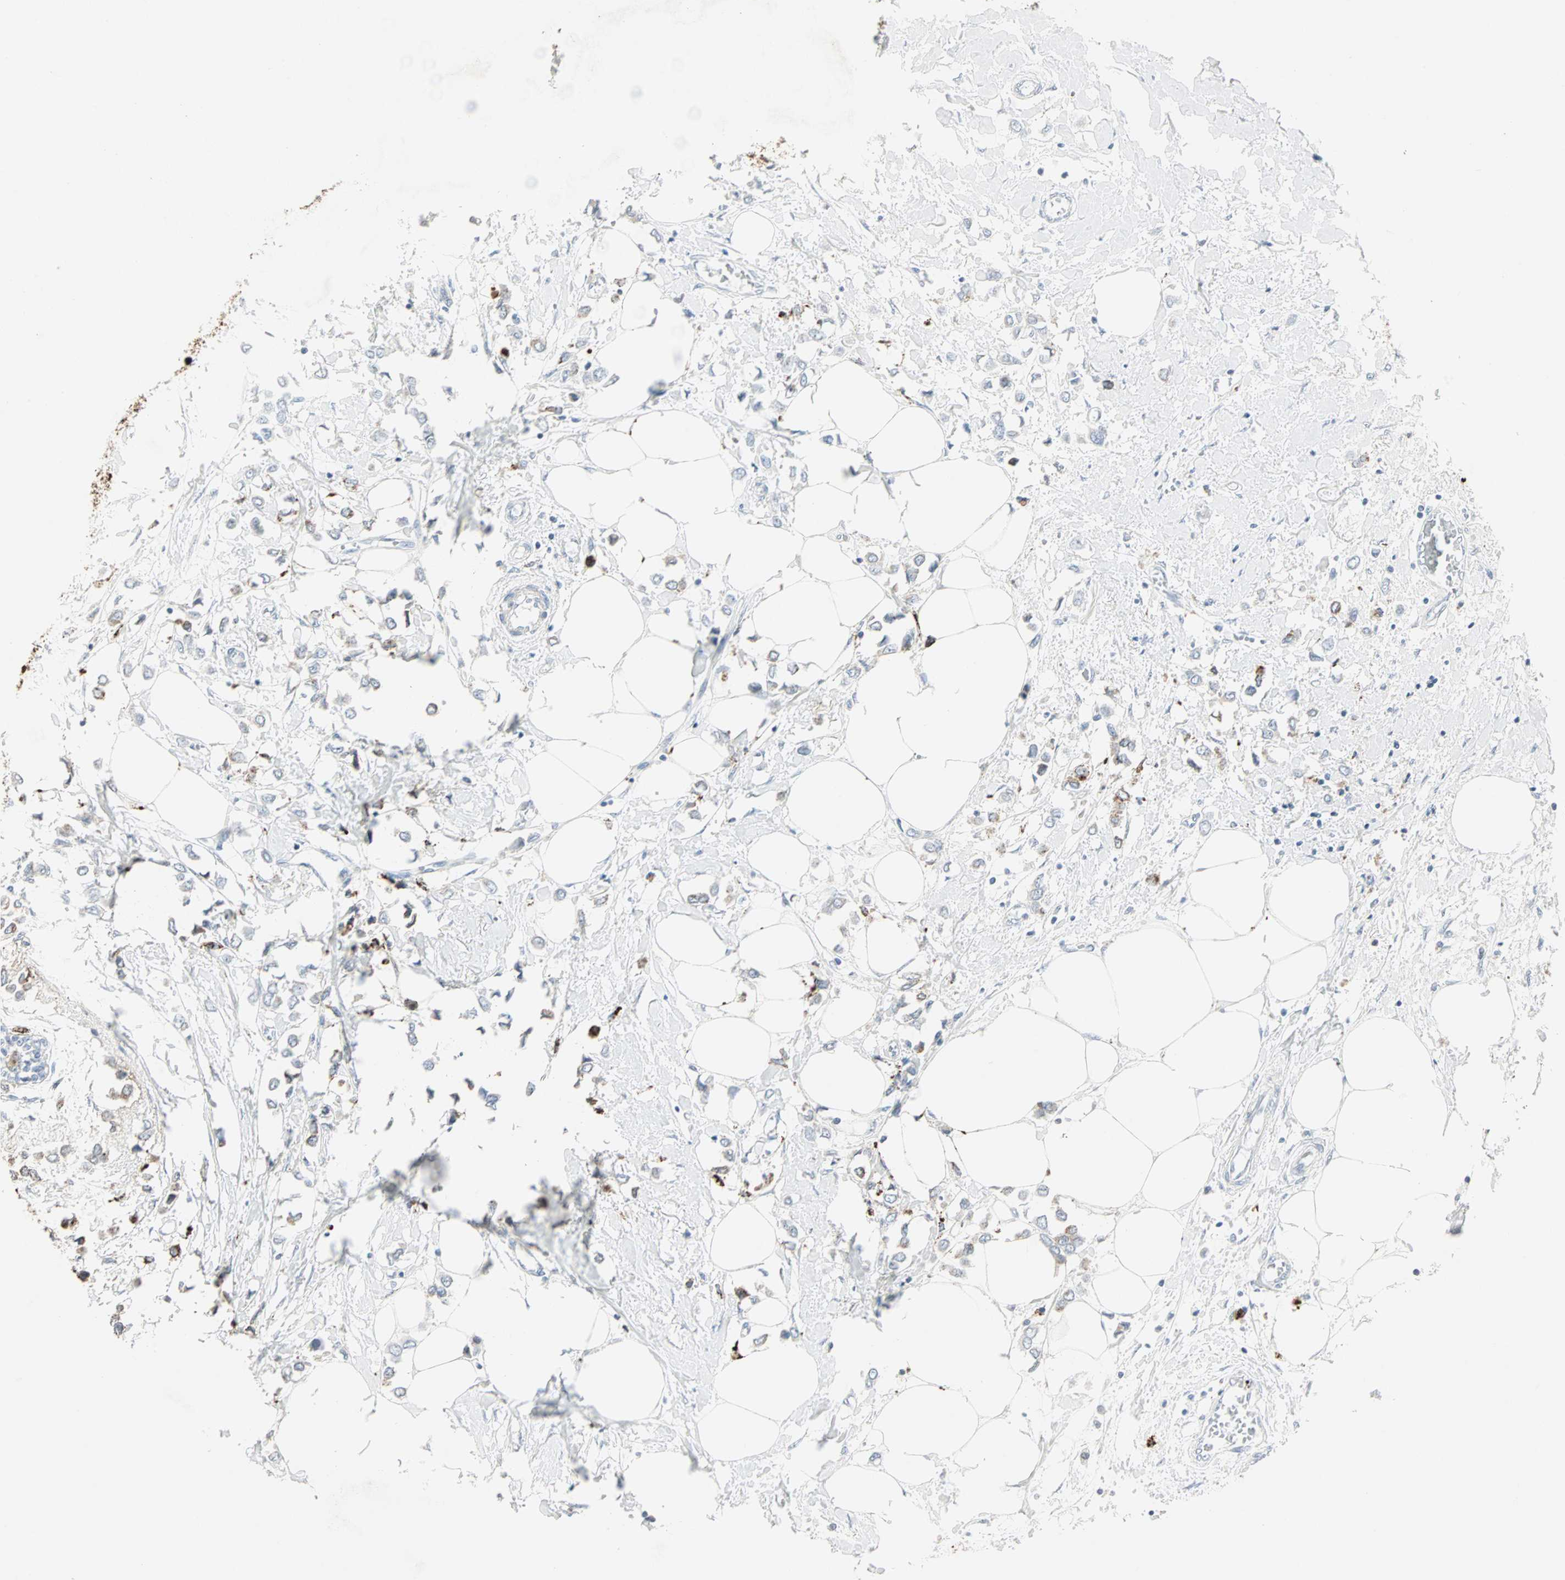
{"staining": {"intensity": "moderate", "quantity": "<25%", "location": "cytoplasmic/membranous"}, "tissue": "breast cancer", "cell_type": "Tumor cells", "image_type": "cancer", "snomed": [{"axis": "morphology", "description": "Lobular carcinoma"}, {"axis": "topography", "description": "Breast"}], "caption": "DAB (3,3'-diaminobenzidine) immunohistochemical staining of human breast cancer shows moderate cytoplasmic/membranous protein positivity in approximately <25% of tumor cells.", "gene": "CEACAM6", "patient": {"sex": "female", "age": 51}}